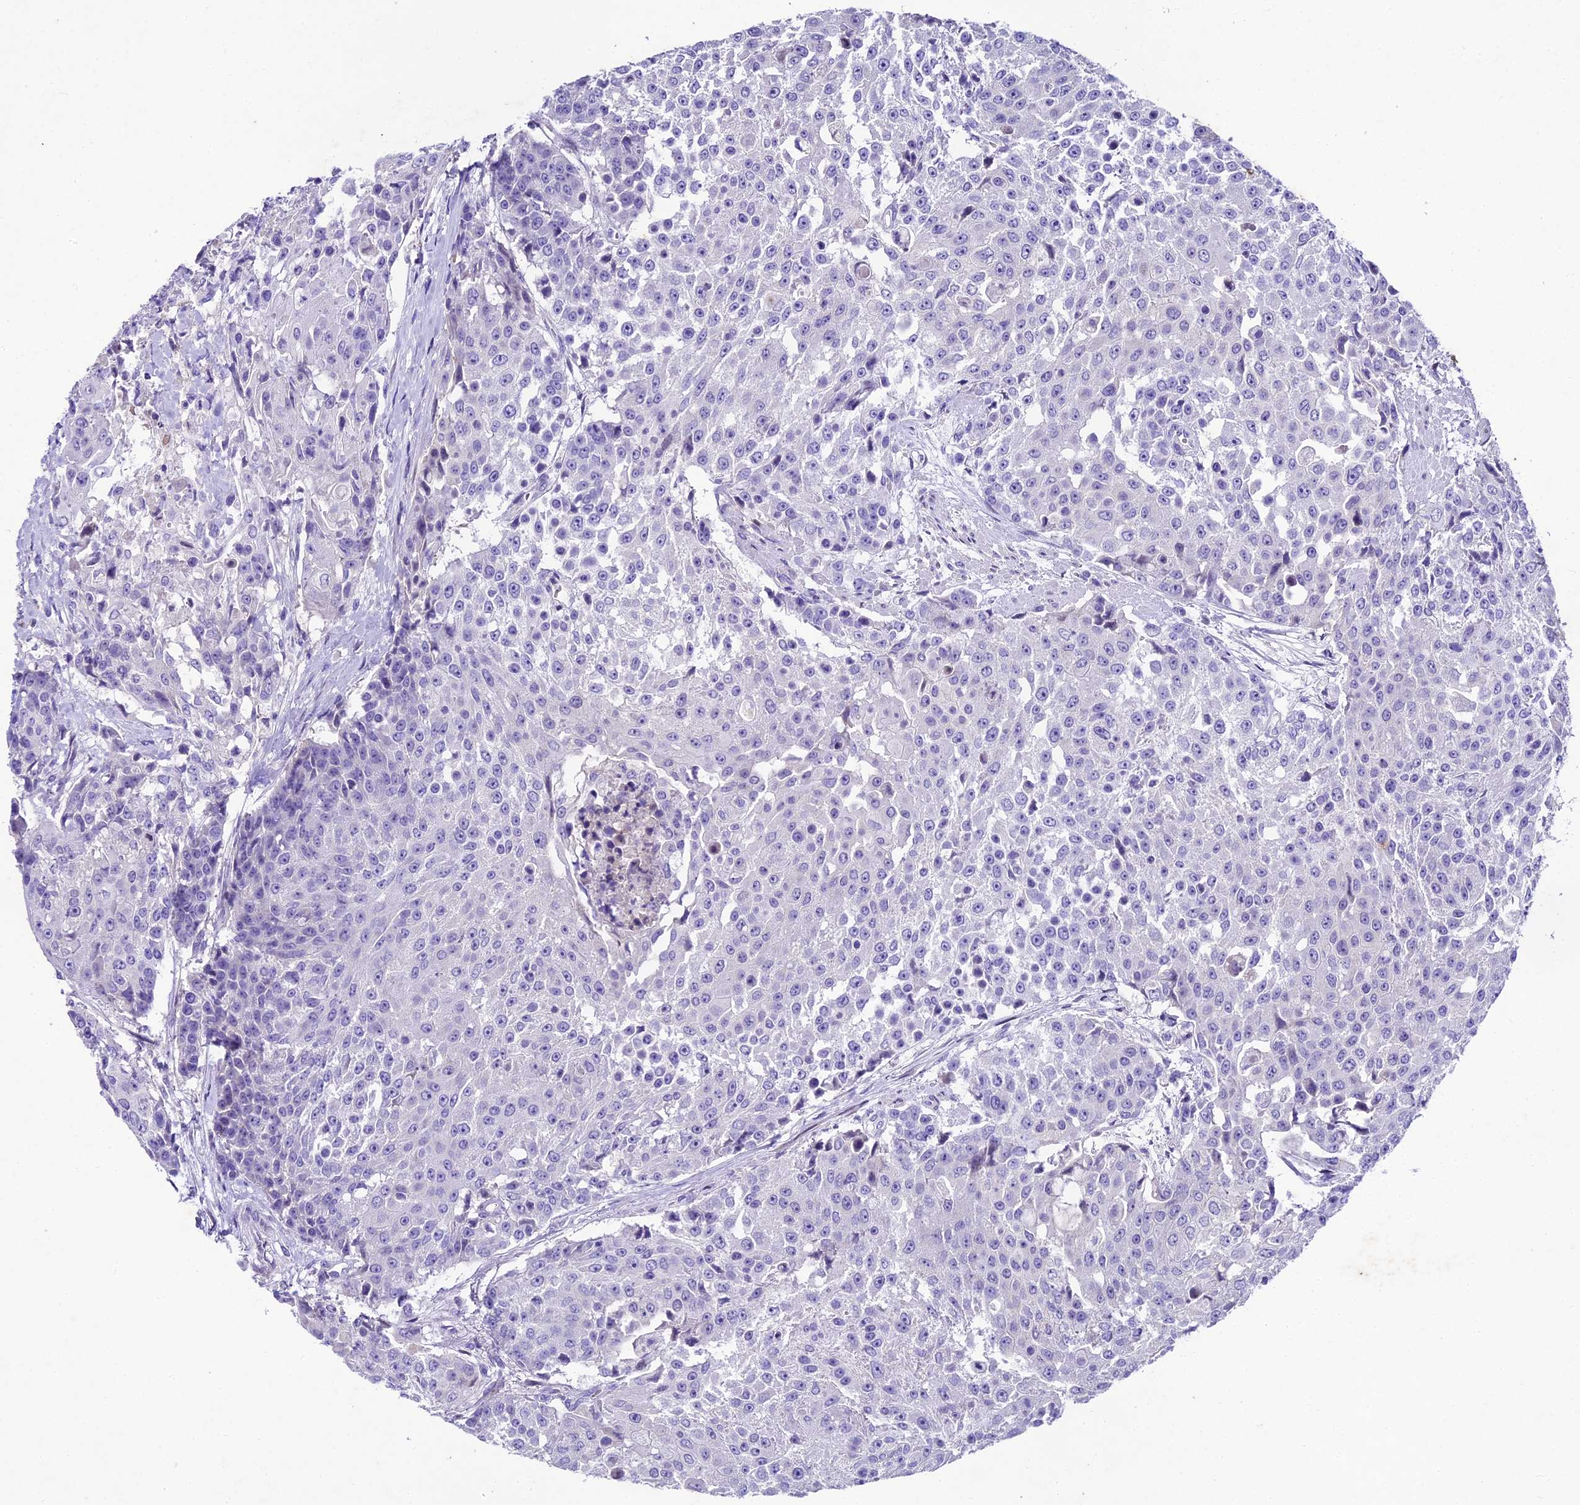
{"staining": {"intensity": "negative", "quantity": "none", "location": "none"}, "tissue": "urothelial cancer", "cell_type": "Tumor cells", "image_type": "cancer", "snomed": [{"axis": "morphology", "description": "Urothelial carcinoma, High grade"}, {"axis": "topography", "description": "Urinary bladder"}], "caption": "High magnification brightfield microscopy of high-grade urothelial carcinoma stained with DAB (brown) and counterstained with hematoxylin (blue): tumor cells show no significant positivity. (Brightfield microscopy of DAB immunohistochemistry (IHC) at high magnification).", "gene": "IFT140", "patient": {"sex": "female", "age": 63}}